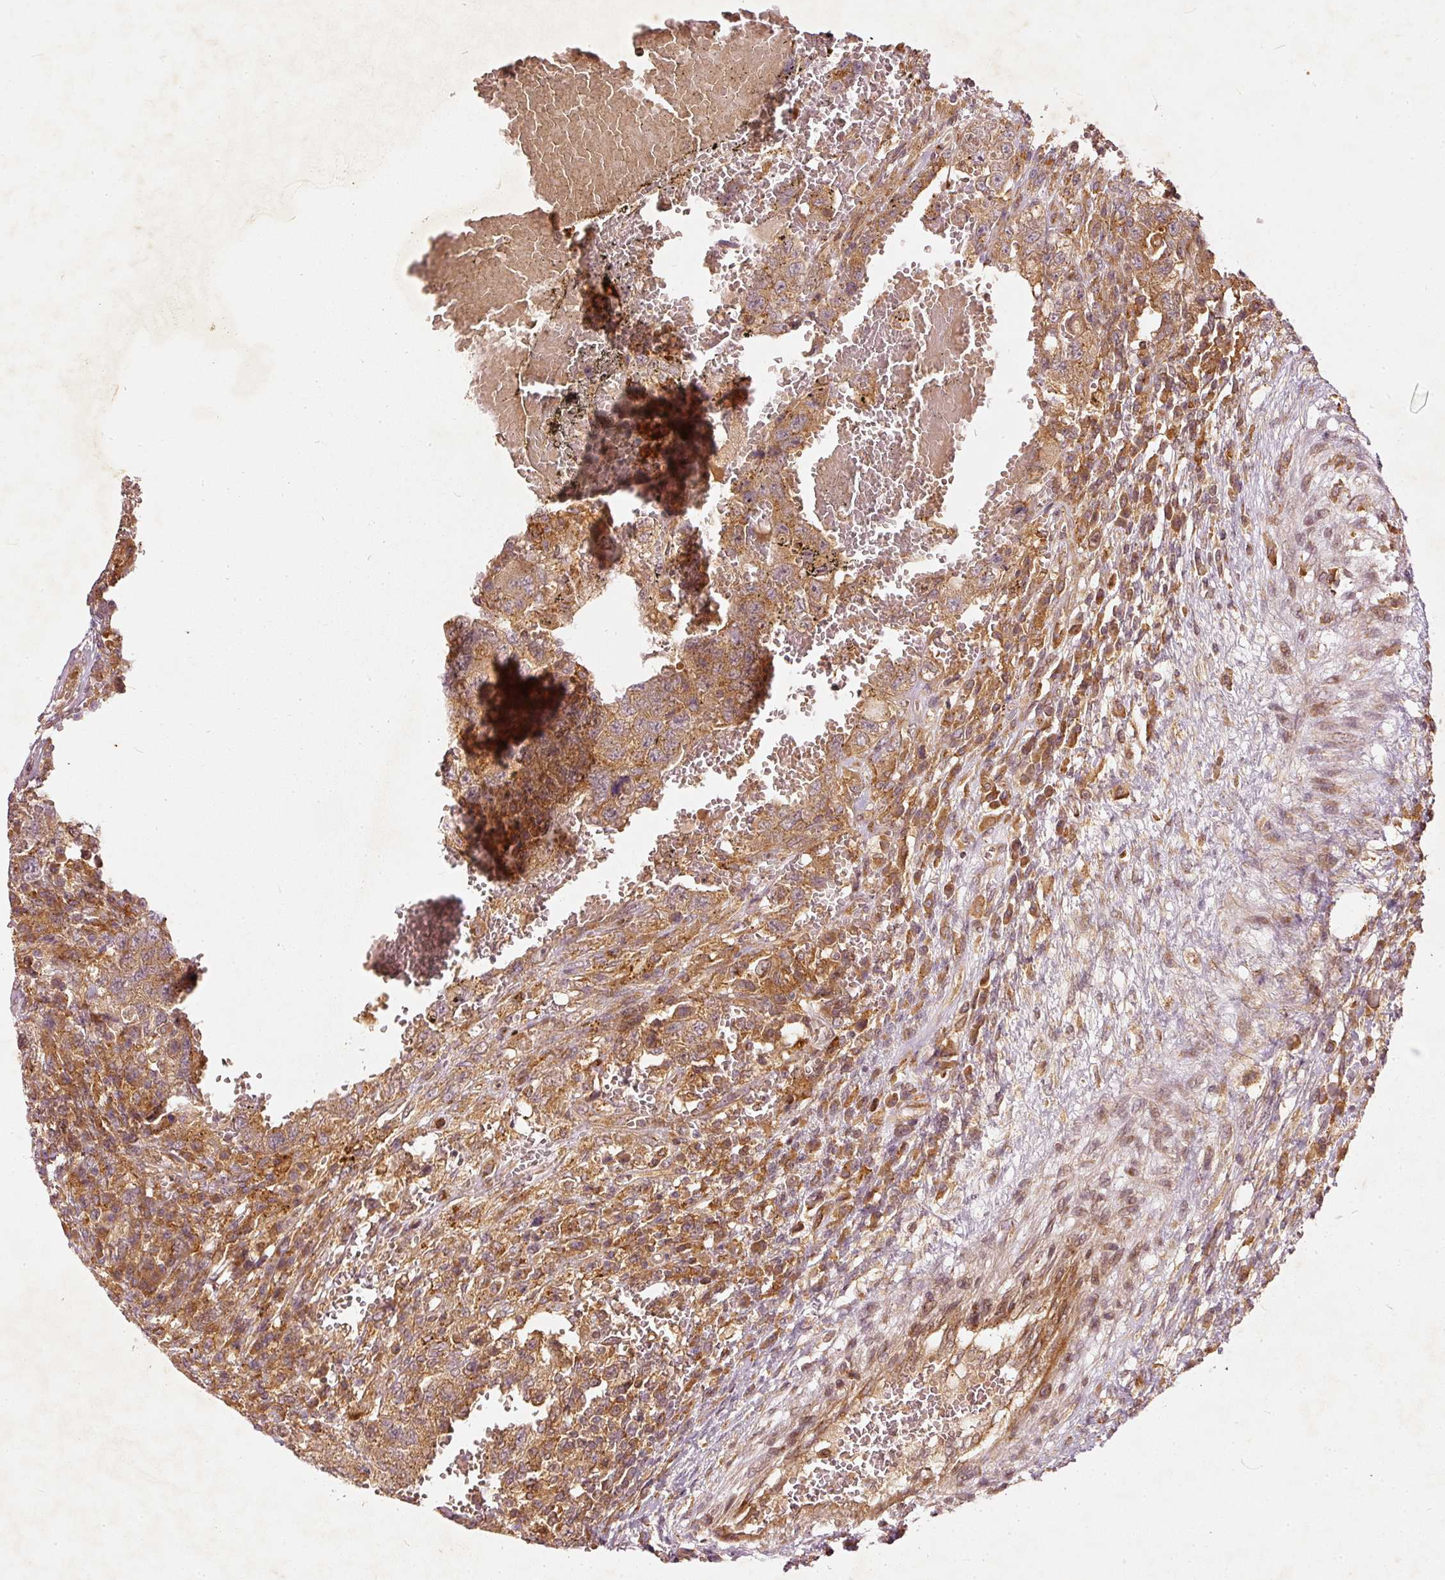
{"staining": {"intensity": "moderate", "quantity": ">75%", "location": "cytoplasmic/membranous"}, "tissue": "testis cancer", "cell_type": "Tumor cells", "image_type": "cancer", "snomed": [{"axis": "morphology", "description": "Carcinoma, Embryonal, NOS"}, {"axis": "topography", "description": "Testis"}], "caption": "Testis cancer (embryonal carcinoma) stained for a protein (brown) demonstrates moderate cytoplasmic/membranous positive expression in approximately >75% of tumor cells.", "gene": "ZNF580", "patient": {"sex": "male", "age": 26}}